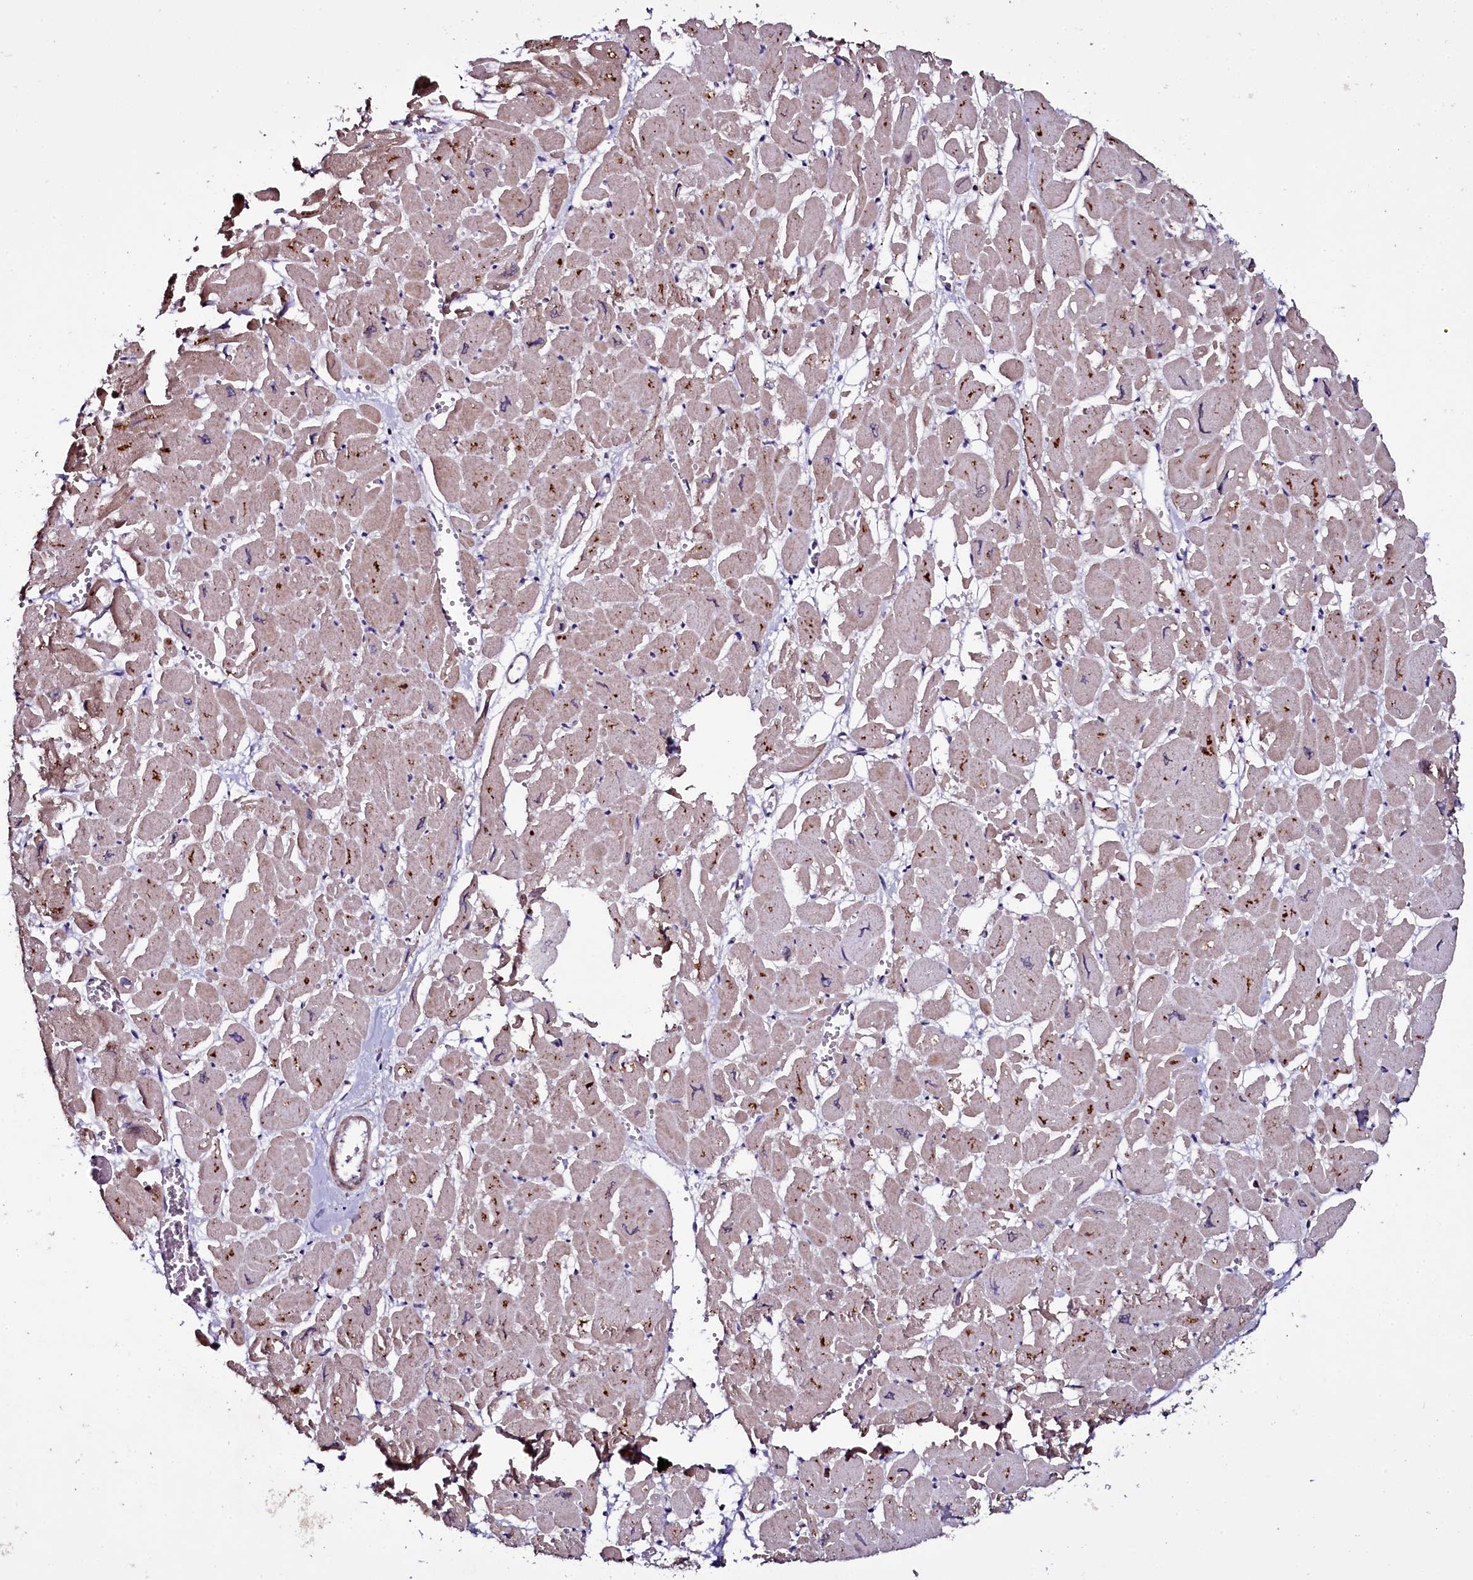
{"staining": {"intensity": "moderate", "quantity": ">75%", "location": "cytoplasmic/membranous"}, "tissue": "heart muscle", "cell_type": "Cardiomyocytes", "image_type": "normal", "snomed": [{"axis": "morphology", "description": "Normal tissue, NOS"}, {"axis": "topography", "description": "Heart"}], "caption": "IHC photomicrograph of benign heart muscle stained for a protein (brown), which shows medium levels of moderate cytoplasmic/membranous staining in approximately >75% of cardiomyocytes.", "gene": "NAA80", "patient": {"sex": "male", "age": 54}}